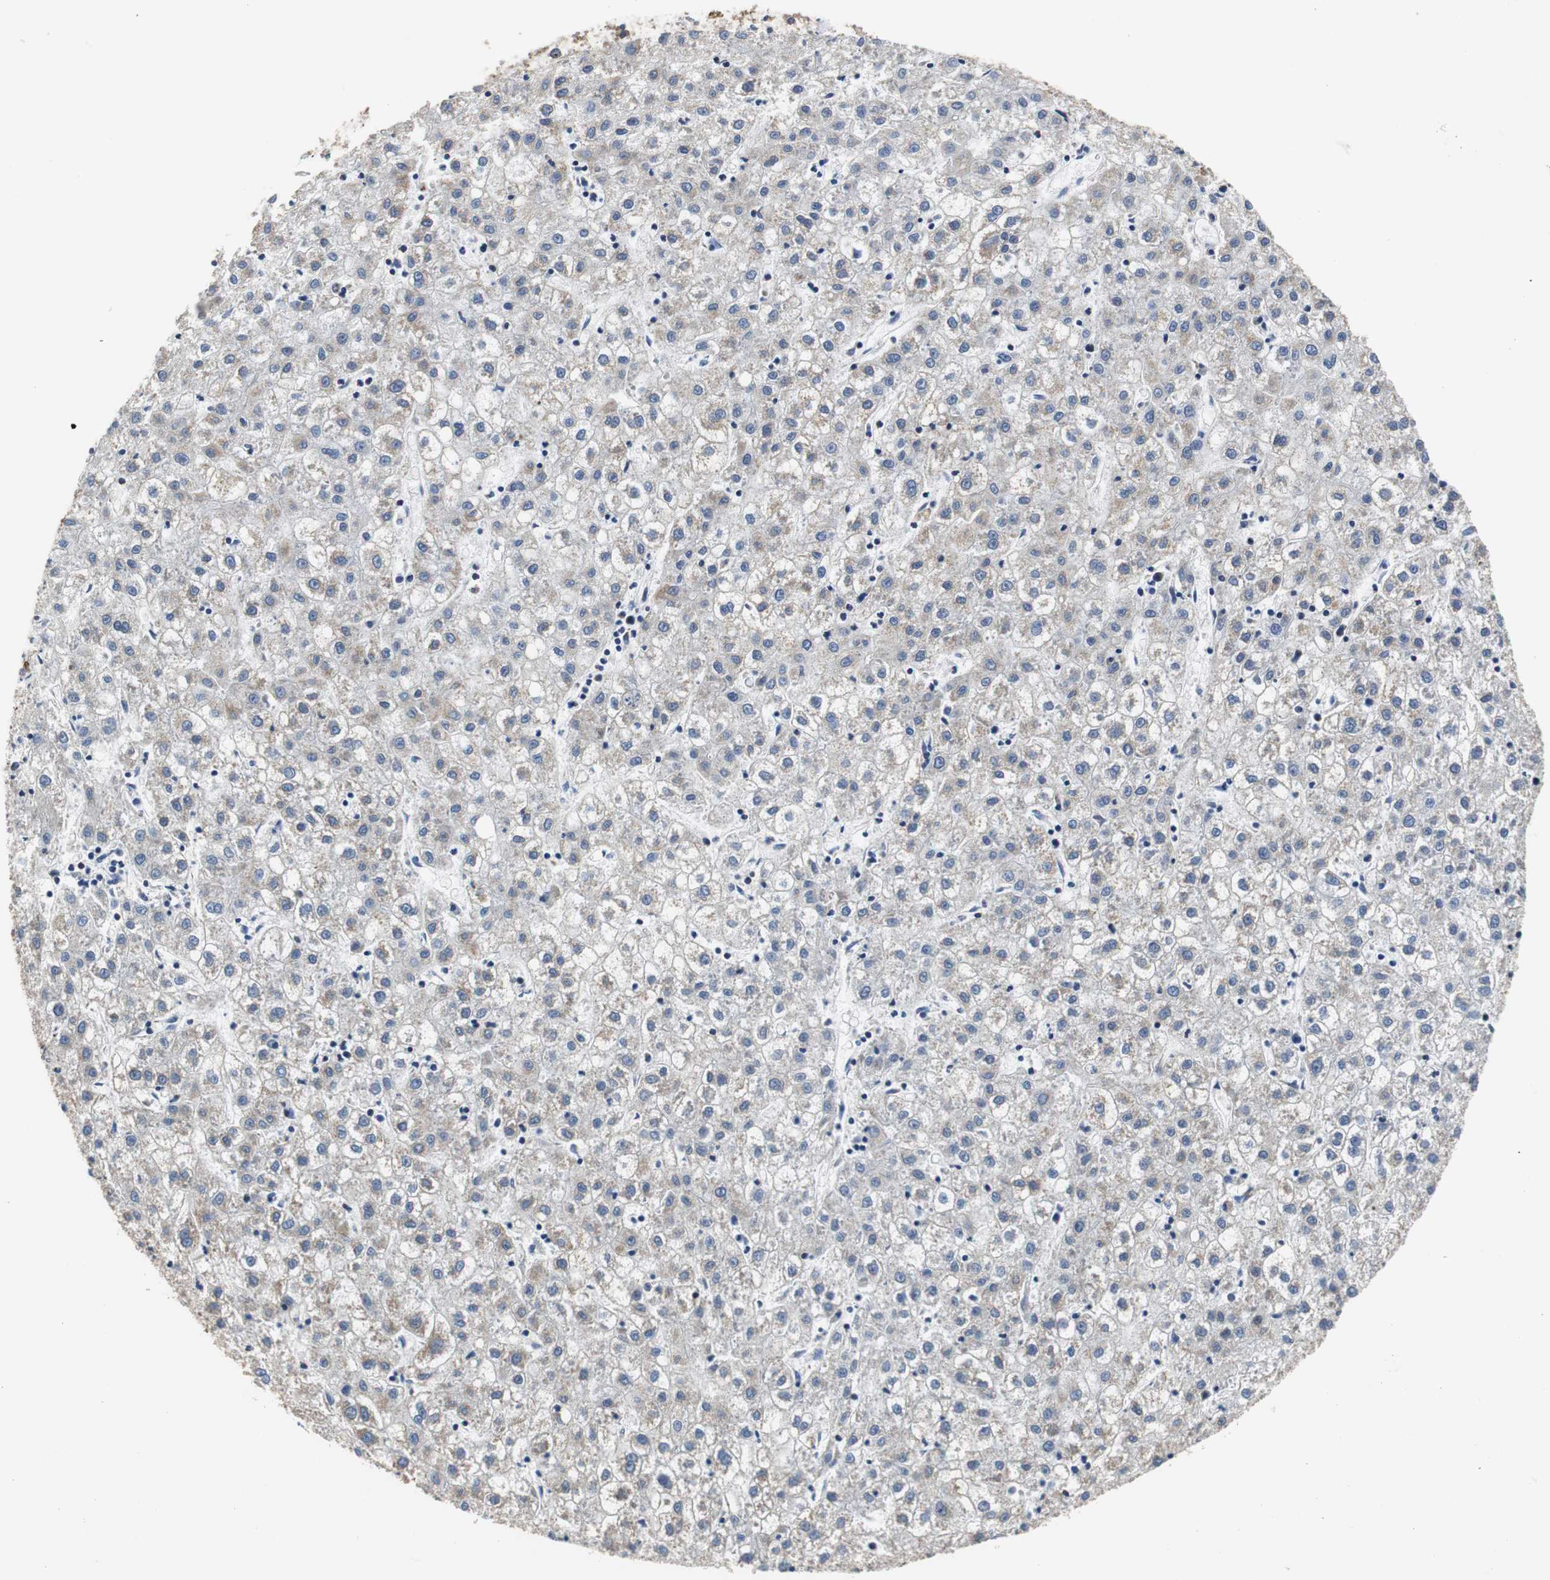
{"staining": {"intensity": "weak", "quantity": "<25%", "location": "cytoplasmic/membranous"}, "tissue": "liver cancer", "cell_type": "Tumor cells", "image_type": "cancer", "snomed": [{"axis": "morphology", "description": "Carcinoma, Hepatocellular, NOS"}, {"axis": "topography", "description": "Liver"}], "caption": "Immunohistochemical staining of human liver cancer (hepatocellular carcinoma) displays no significant positivity in tumor cells.", "gene": "PCK1", "patient": {"sex": "male", "age": 72}}